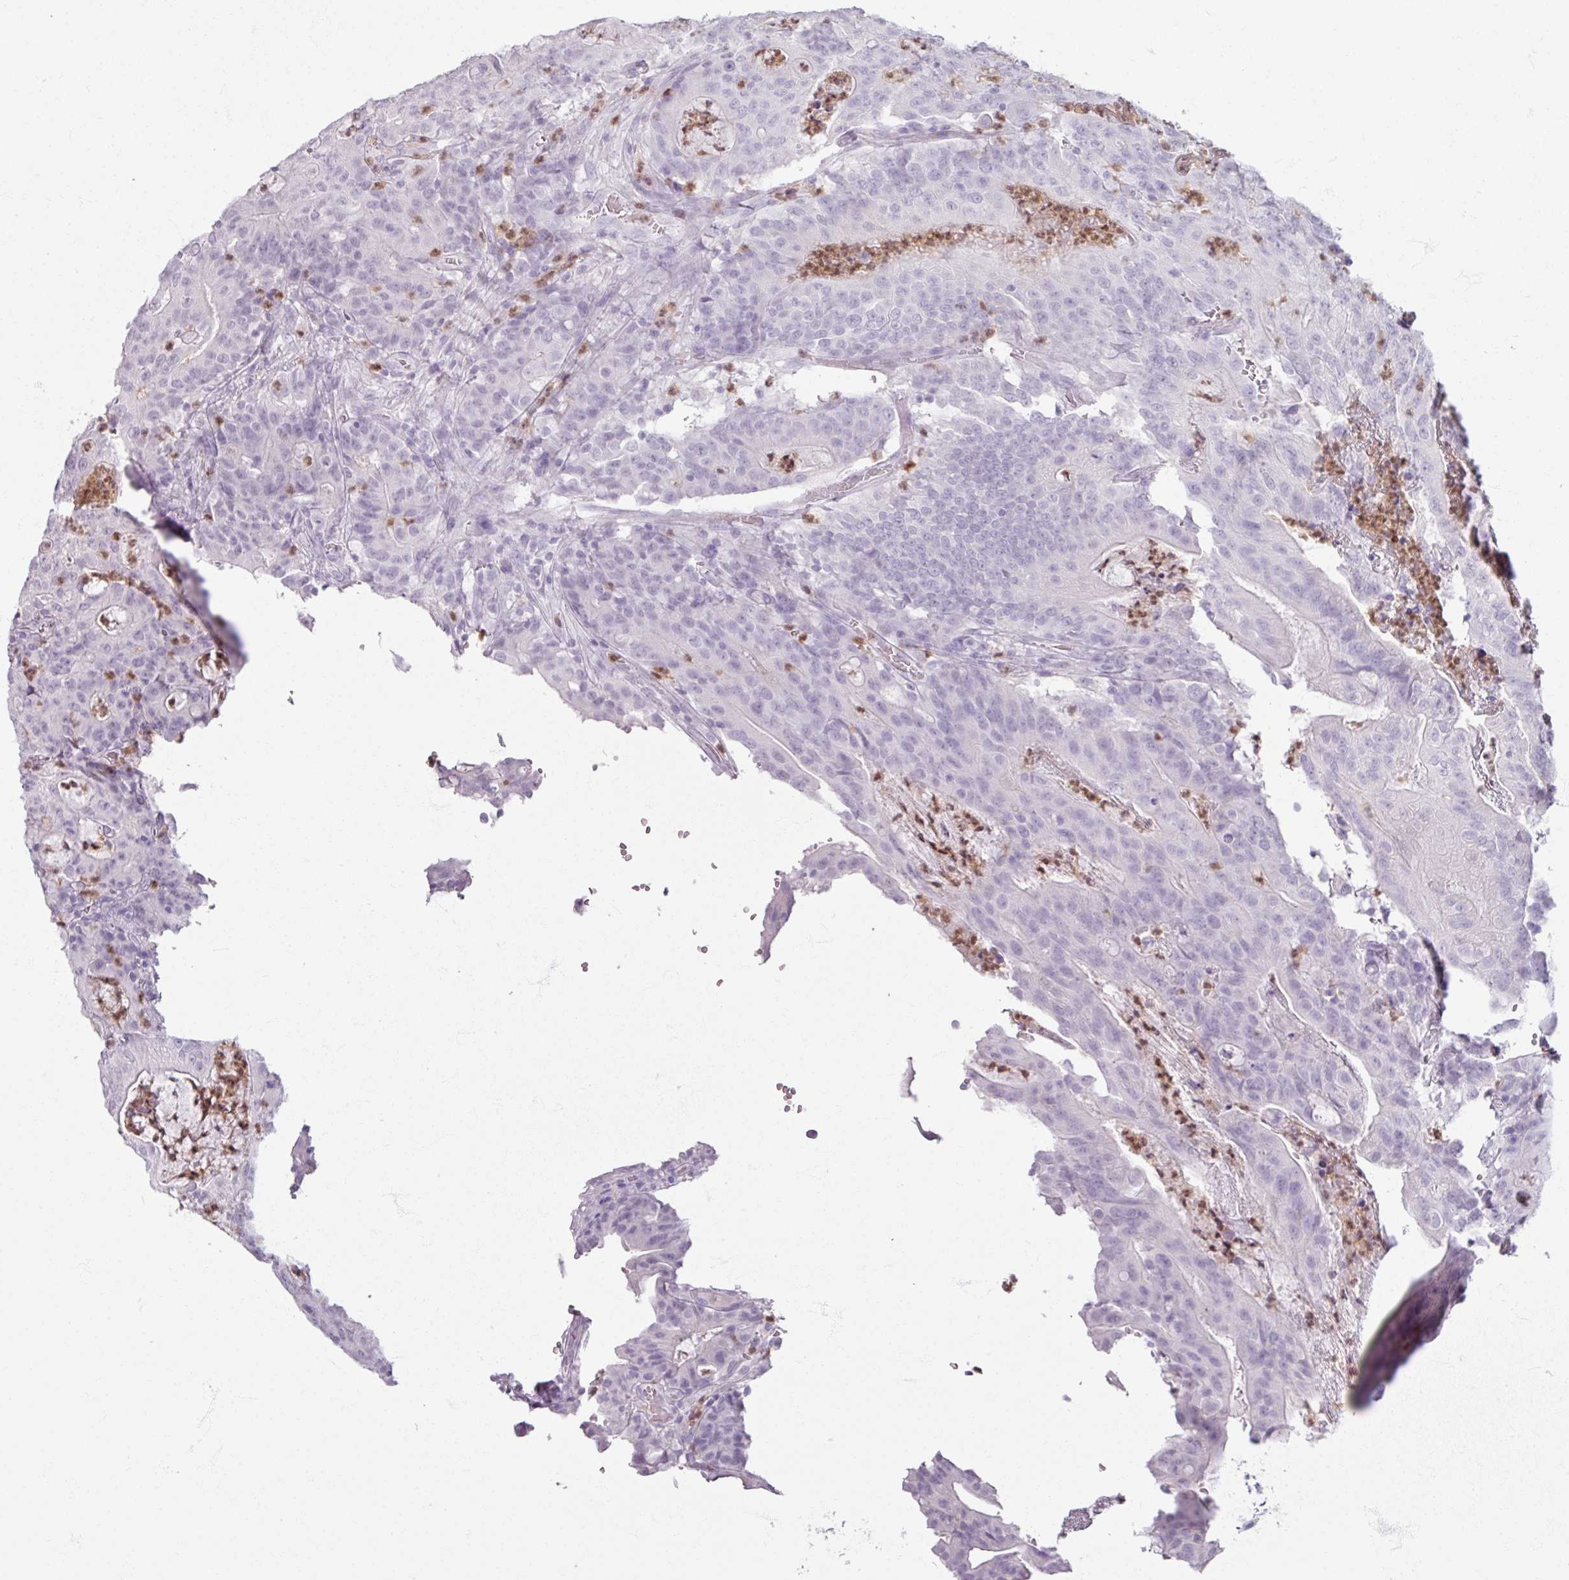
{"staining": {"intensity": "negative", "quantity": "none", "location": "none"}, "tissue": "colorectal cancer", "cell_type": "Tumor cells", "image_type": "cancer", "snomed": [{"axis": "morphology", "description": "Adenocarcinoma, NOS"}, {"axis": "topography", "description": "Colon"}], "caption": "This is a micrograph of immunohistochemistry (IHC) staining of colorectal adenocarcinoma, which shows no expression in tumor cells. Brightfield microscopy of IHC stained with DAB (3,3'-diaminobenzidine) (brown) and hematoxylin (blue), captured at high magnification.", "gene": "ARG1", "patient": {"sex": "male", "age": 83}}